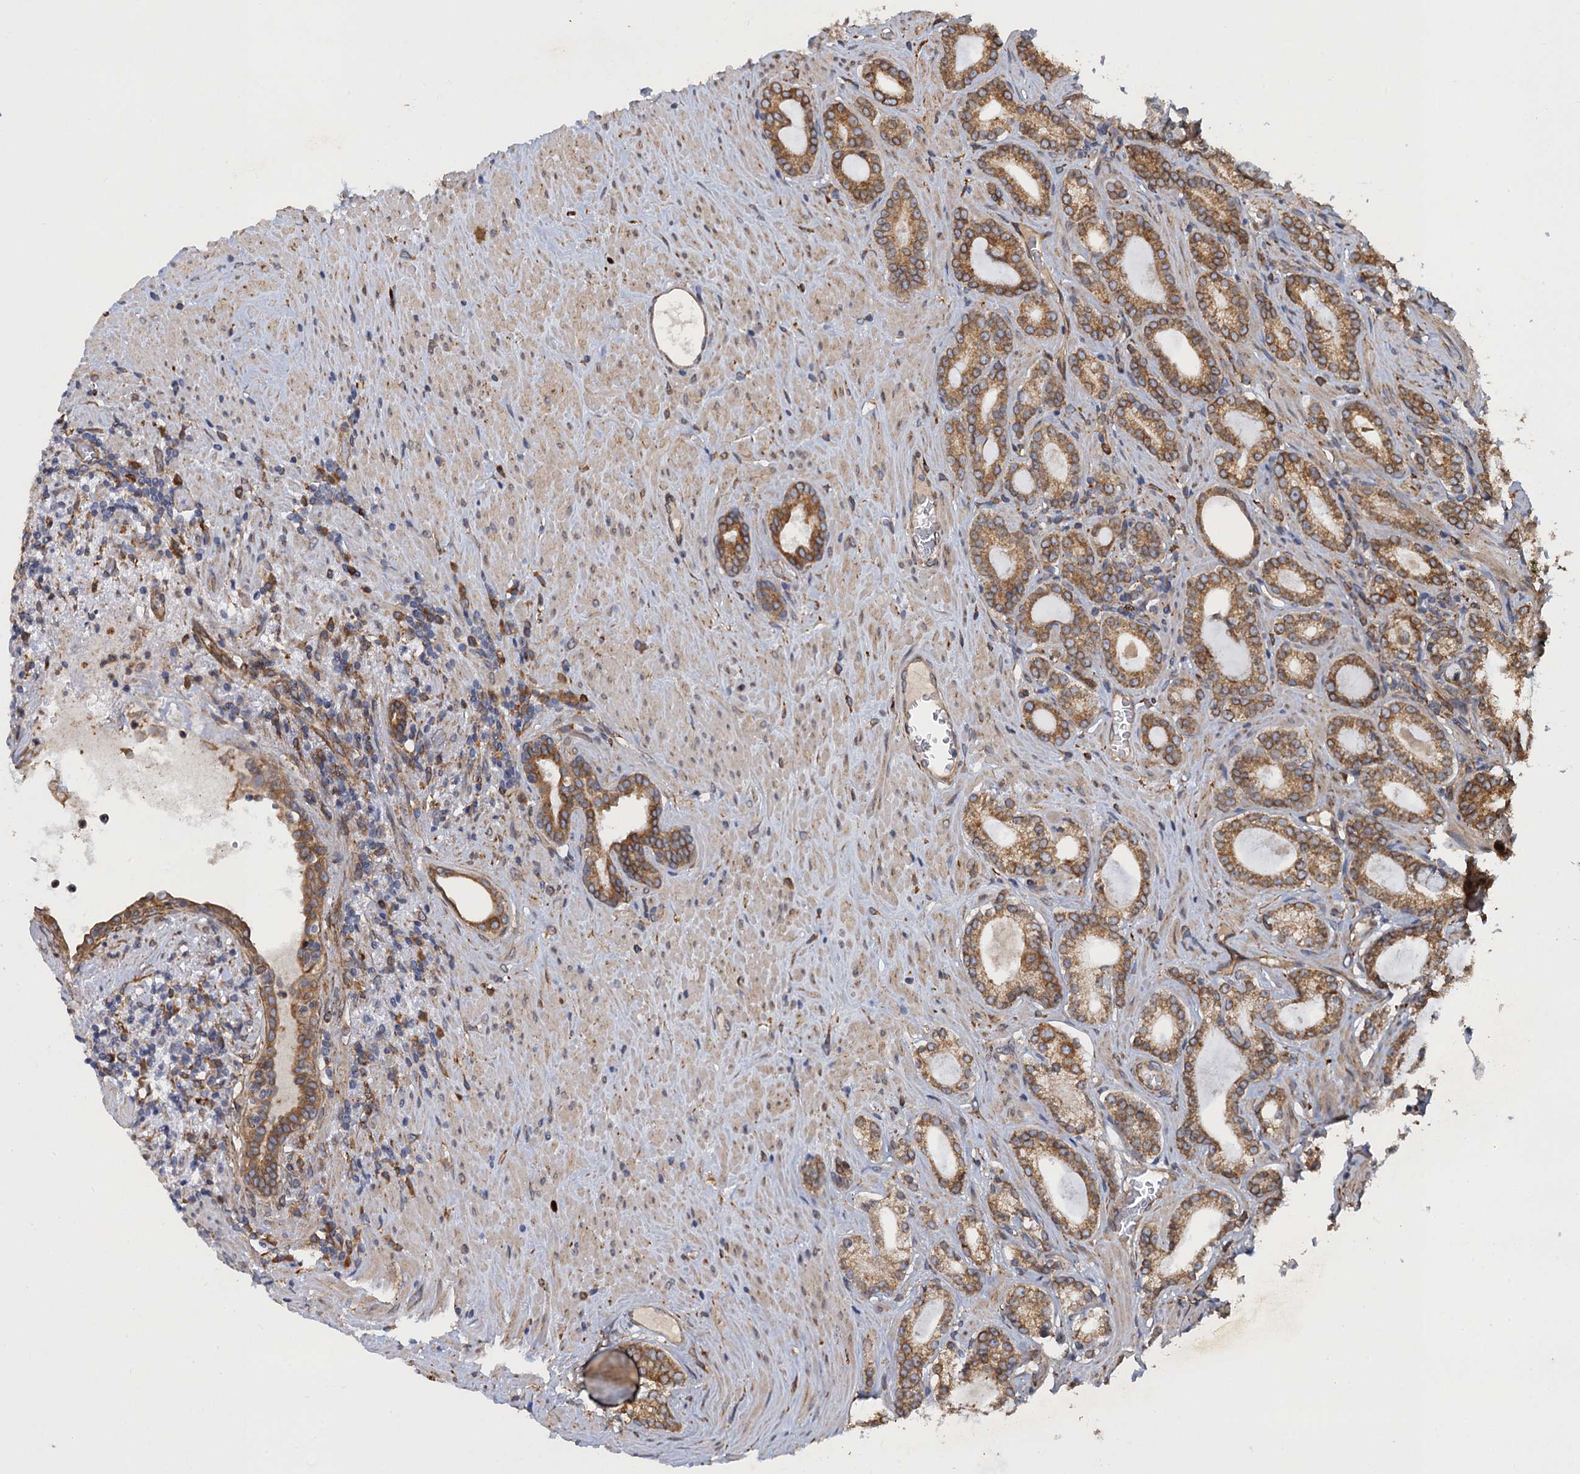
{"staining": {"intensity": "moderate", "quantity": ">75%", "location": "cytoplasmic/membranous"}, "tissue": "prostate cancer", "cell_type": "Tumor cells", "image_type": "cancer", "snomed": [{"axis": "morphology", "description": "Adenocarcinoma, Low grade"}, {"axis": "topography", "description": "Prostate"}], "caption": "The immunohistochemical stain shows moderate cytoplasmic/membranous expression in tumor cells of adenocarcinoma (low-grade) (prostate) tissue. Nuclei are stained in blue.", "gene": "ARMC5", "patient": {"sex": "male", "age": 71}}